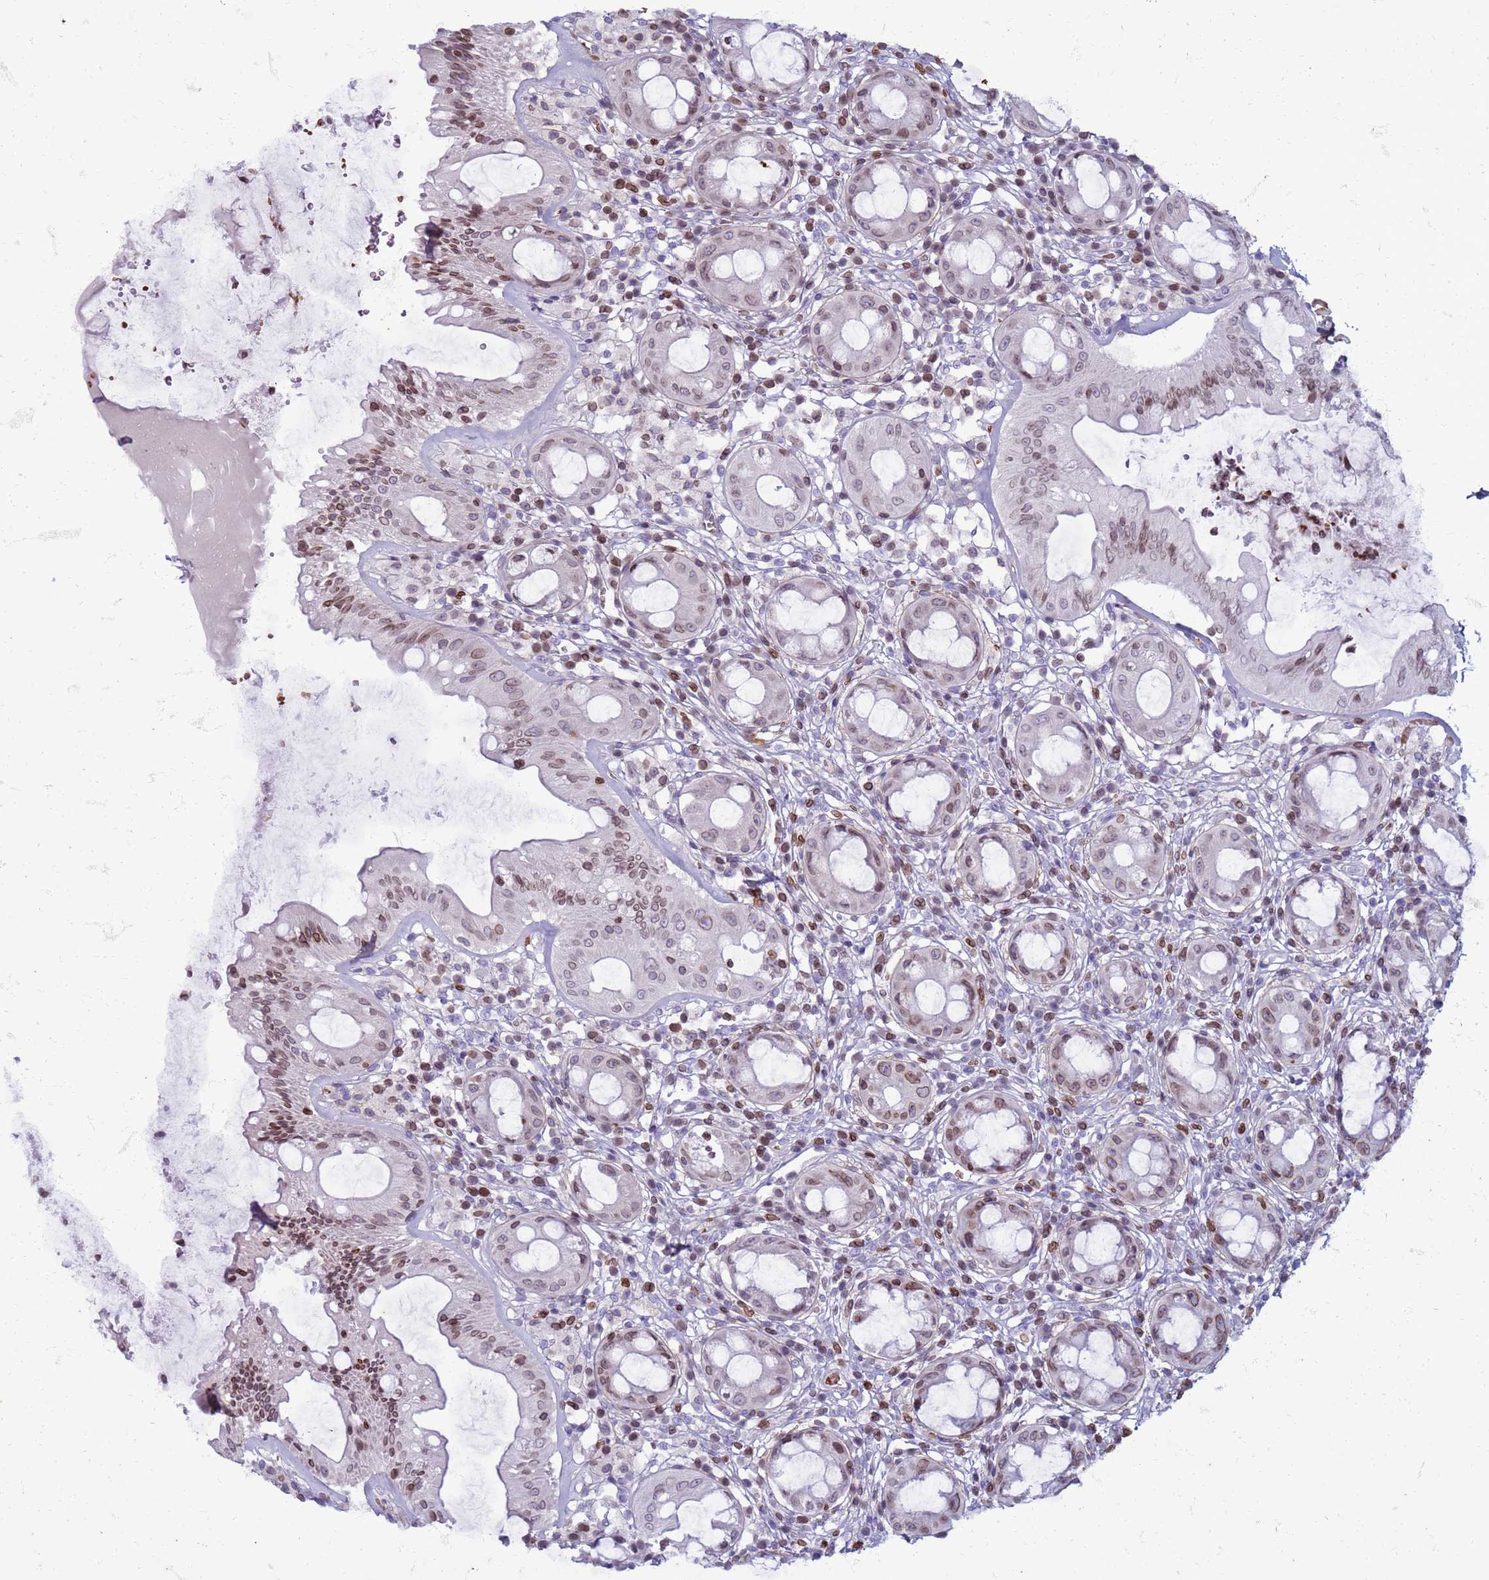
{"staining": {"intensity": "moderate", "quantity": ">75%", "location": "cytoplasmic/membranous,nuclear"}, "tissue": "rectum", "cell_type": "Glandular cells", "image_type": "normal", "snomed": [{"axis": "morphology", "description": "Normal tissue, NOS"}, {"axis": "topography", "description": "Rectum"}], "caption": "About >75% of glandular cells in normal human rectum show moderate cytoplasmic/membranous,nuclear protein expression as visualized by brown immunohistochemical staining.", "gene": "METTL25B", "patient": {"sex": "female", "age": 57}}